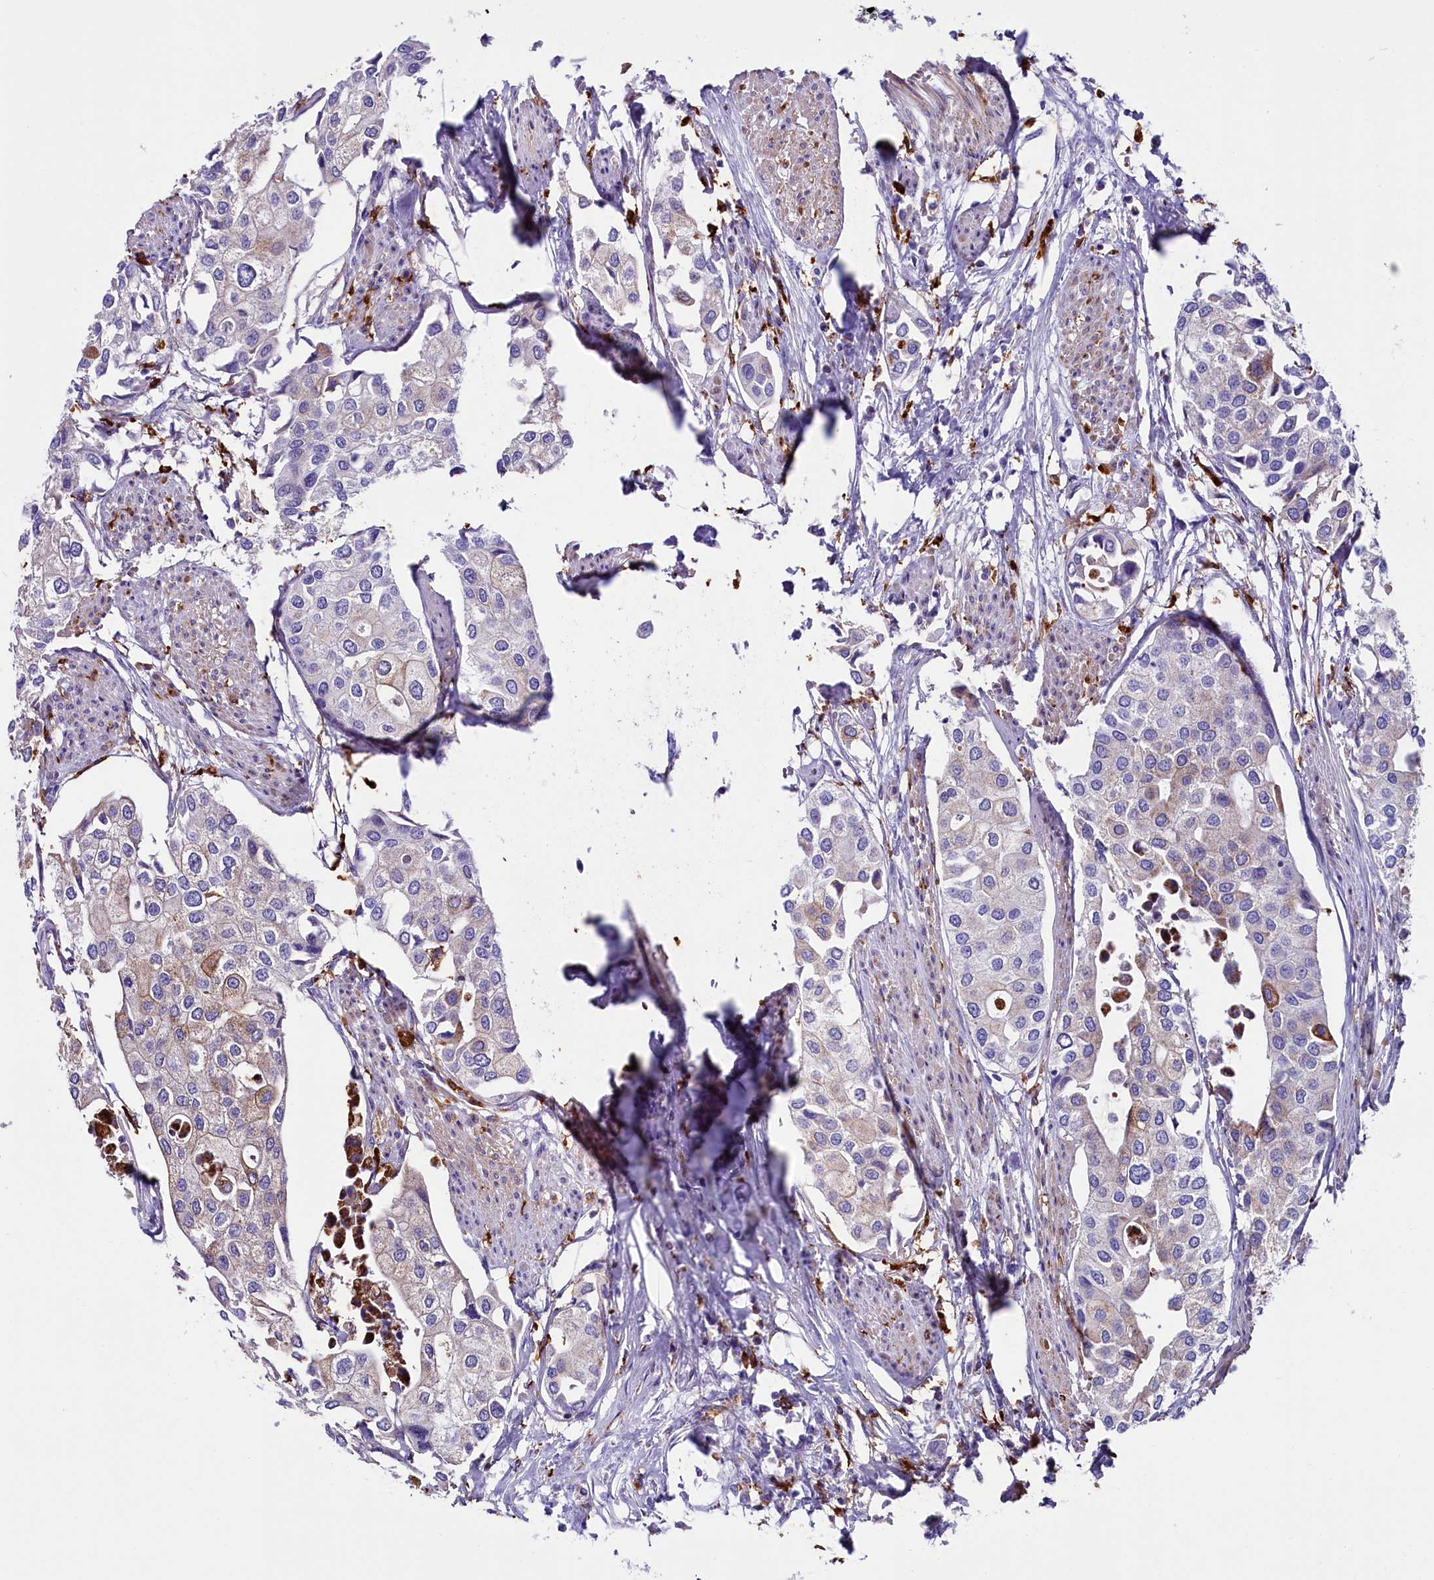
{"staining": {"intensity": "moderate", "quantity": "<25%", "location": "cytoplasmic/membranous"}, "tissue": "urothelial cancer", "cell_type": "Tumor cells", "image_type": "cancer", "snomed": [{"axis": "morphology", "description": "Urothelial carcinoma, High grade"}, {"axis": "topography", "description": "Urinary bladder"}], "caption": "About <25% of tumor cells in urothelial cancer show moderate cytoplasmic/membranous protein expression as visualized by brown immunohistochemical staining.", "gene": "IL20RA", "patient": {"sex": "male", "age": 64}}